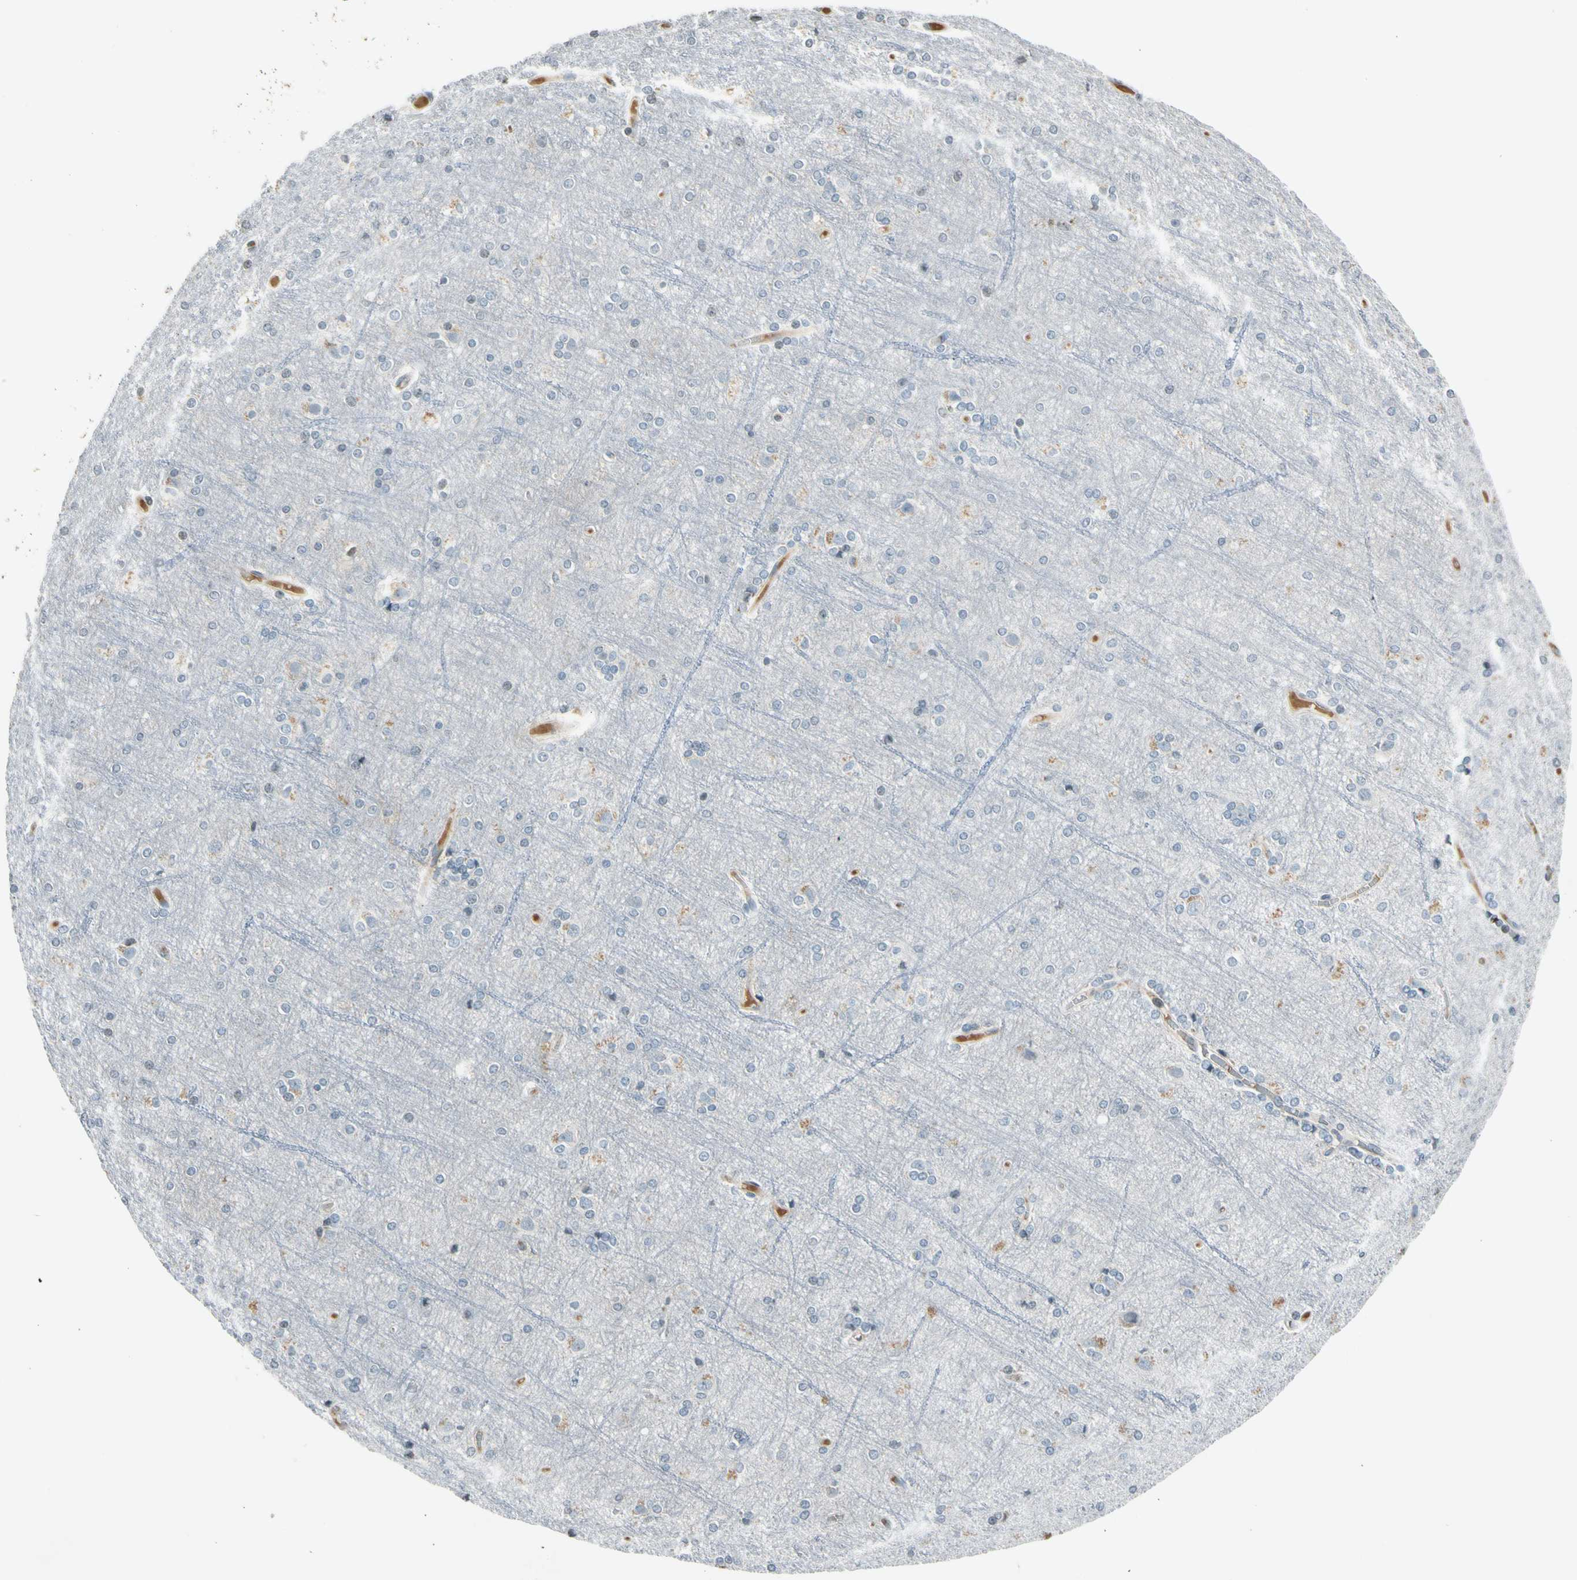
{"staining": {"intensity": "weak", "quantity": "25%-75%", "location": "cytoplasmic/membranous"}, "tissue": "cerebral cortex", "cell_type": "Endothelial cells", "image_type": "normal", "snomed": [{"axis": "morphology", "description": "Normal tissue, NOS"}, {"axis": "topography", "description": "Cerebral cortex"}], "caption": "Normal cerebral cortex was stained to show a protein in brown. There is low levels of weak cytoplasmic/membranous positivity in about 25%-75% of endothelial cells. (DAB IHC with brightfield microscopy, high magnification).", "gene": "PDPN", "patient": {"sex": "female", "age": 54}}